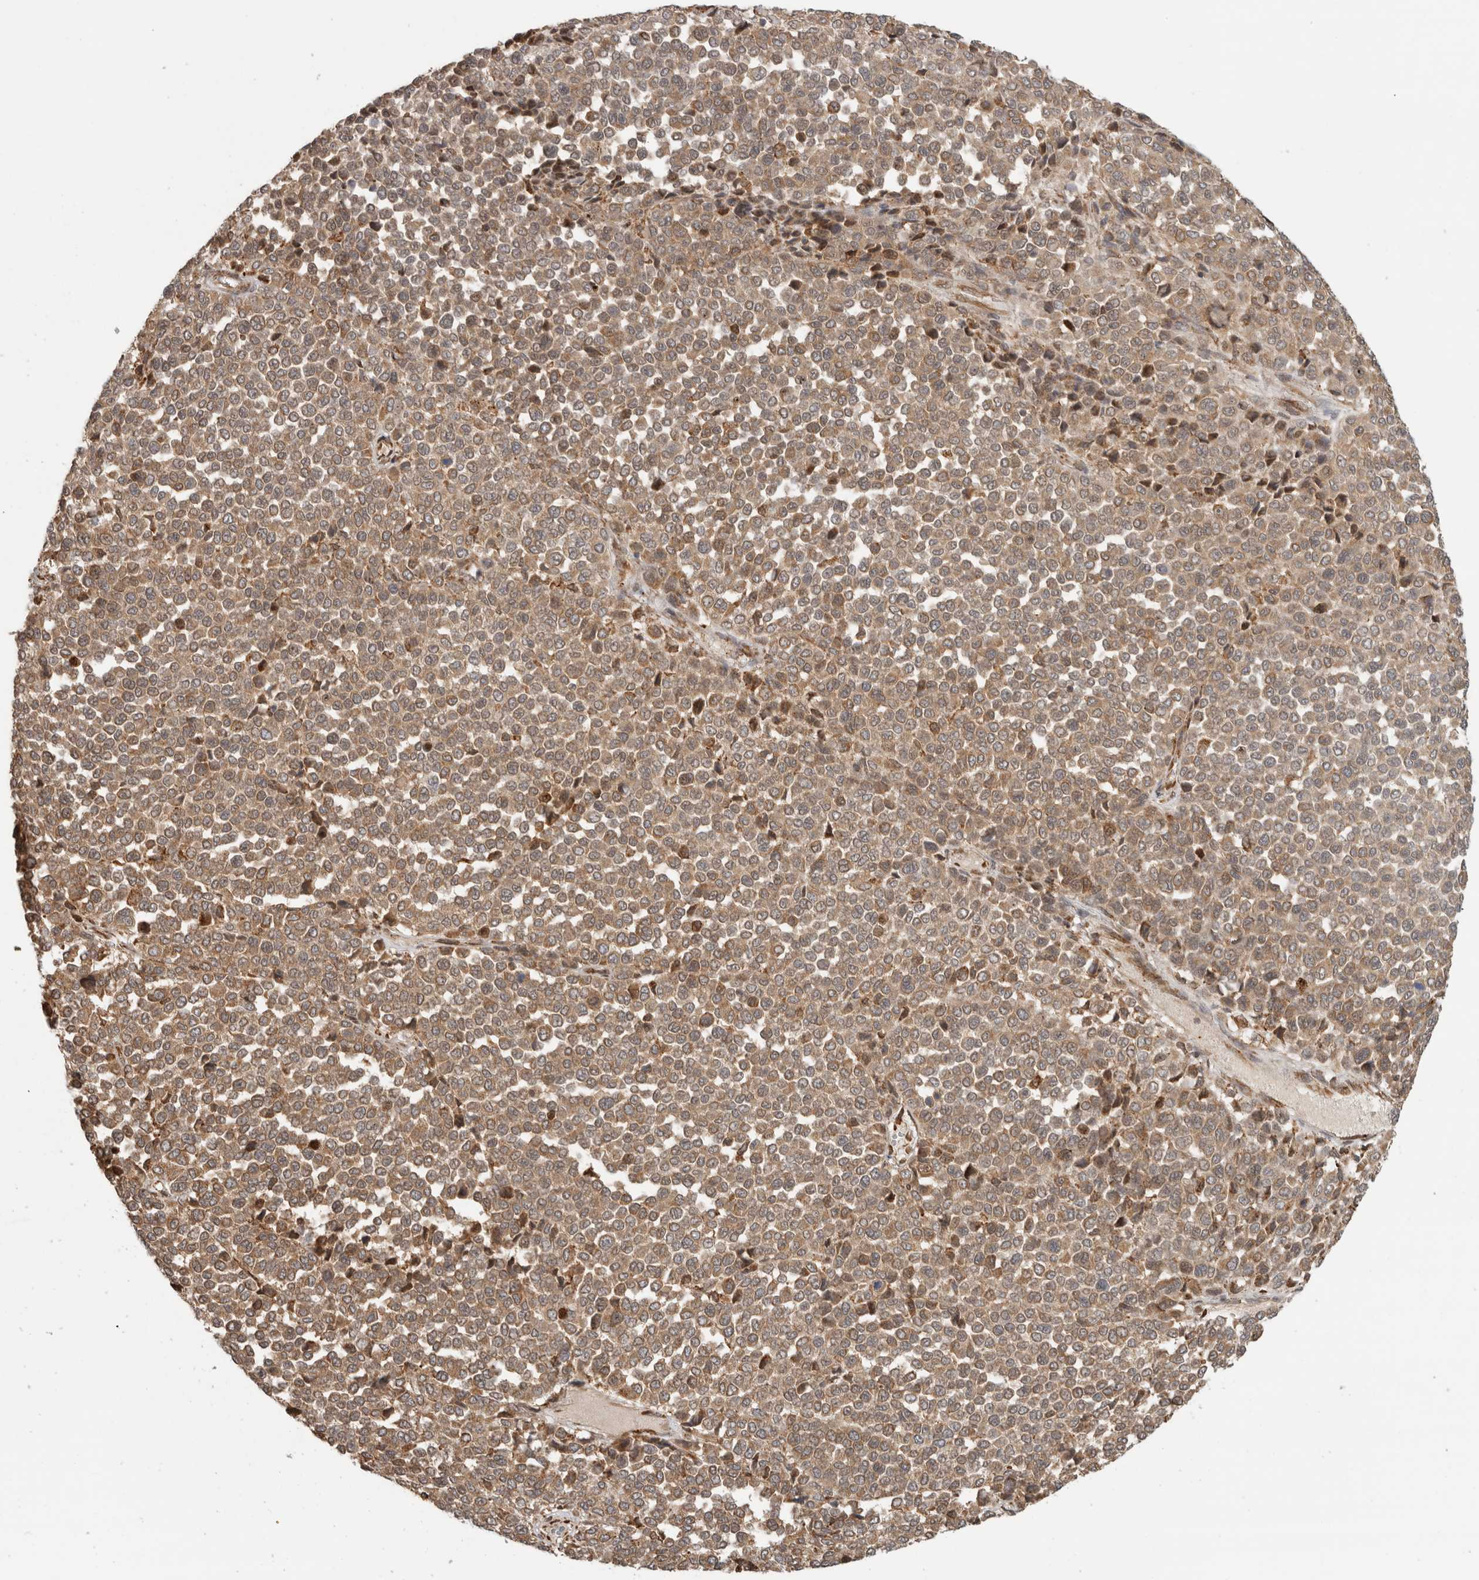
{"staining": {"intensity": "moderate", "quantity": ">75%", "location": "cytoplasmic/membranous"}, "tissue": "melanoma", "cell_type": "Tumor cells", "image_type": "cancer", "snomed": [{"axis": "morphology", "description": "Malignant melanoma, Metastatic site"}, {"axis": "topography", "description": "Pancreas"}], "caption": "Immunohistochemical staining of malignant melanoma (metastatic site) reveals moderate cytoplasmic/membranous protein staining in approximately >75% of tumor cells.", "gene": "MS4A7", "patient": {"sex": "female", "age": 30}}